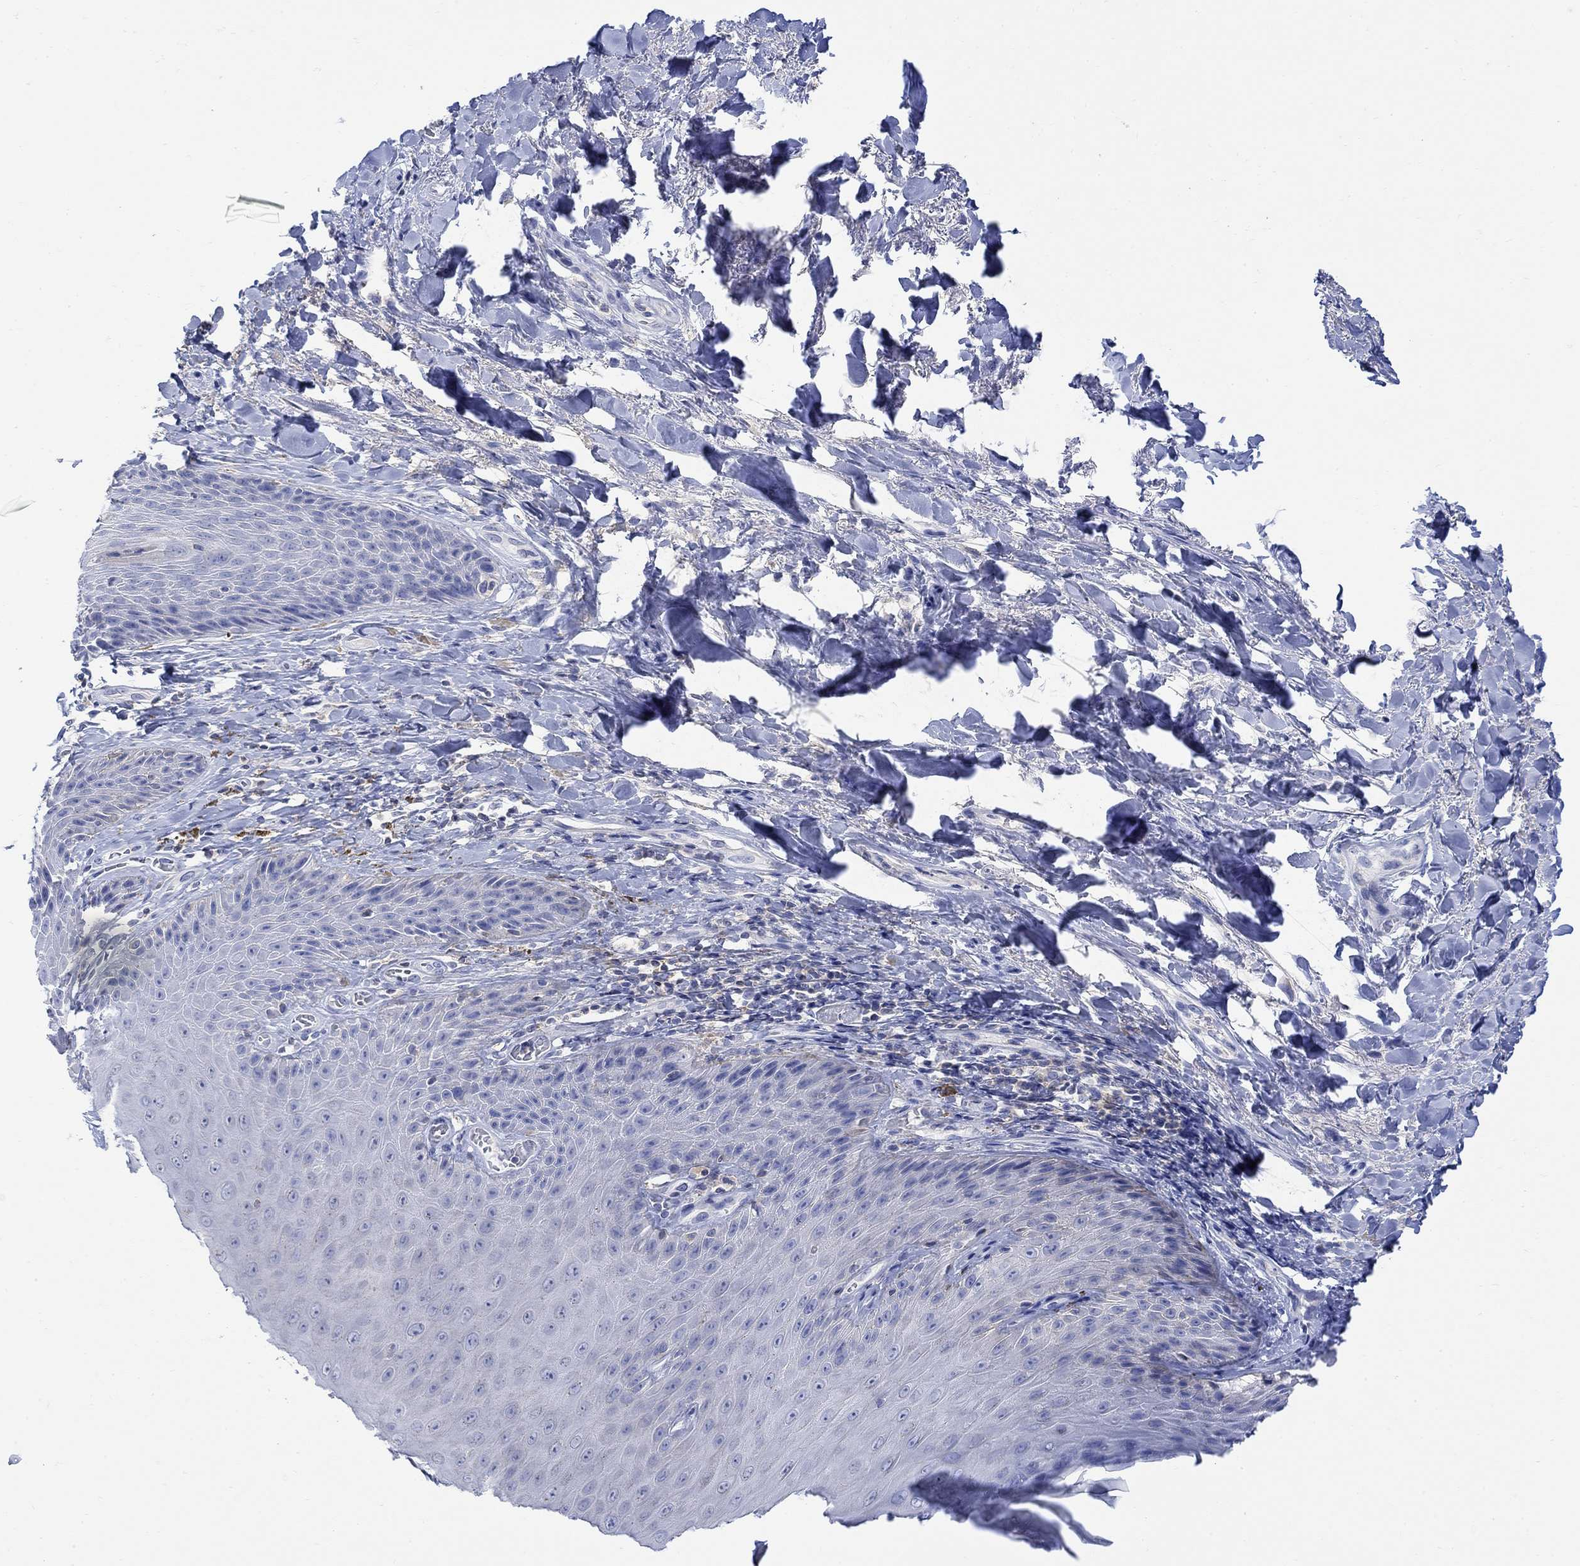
{"staining": {"intensity": "negative", "quantity": "none", "location": "none"}, "tissue": "skin", "cell_type": "Epidermal cells", "image_type": "normal", "snomed": [{"axis": "morphology", "description": "Normal tissue, NOS"}, {"axis": "topography", "description": "Anal"}, {"axis": "topography", "description": "Peripheral nerve tissue"}], "caption": "An IHC micrograph of normal skin is shown. There is no staining in epidermal cells of skin.", "gene": "GCM1", "patient": {"sex": "male", "age": 53}}